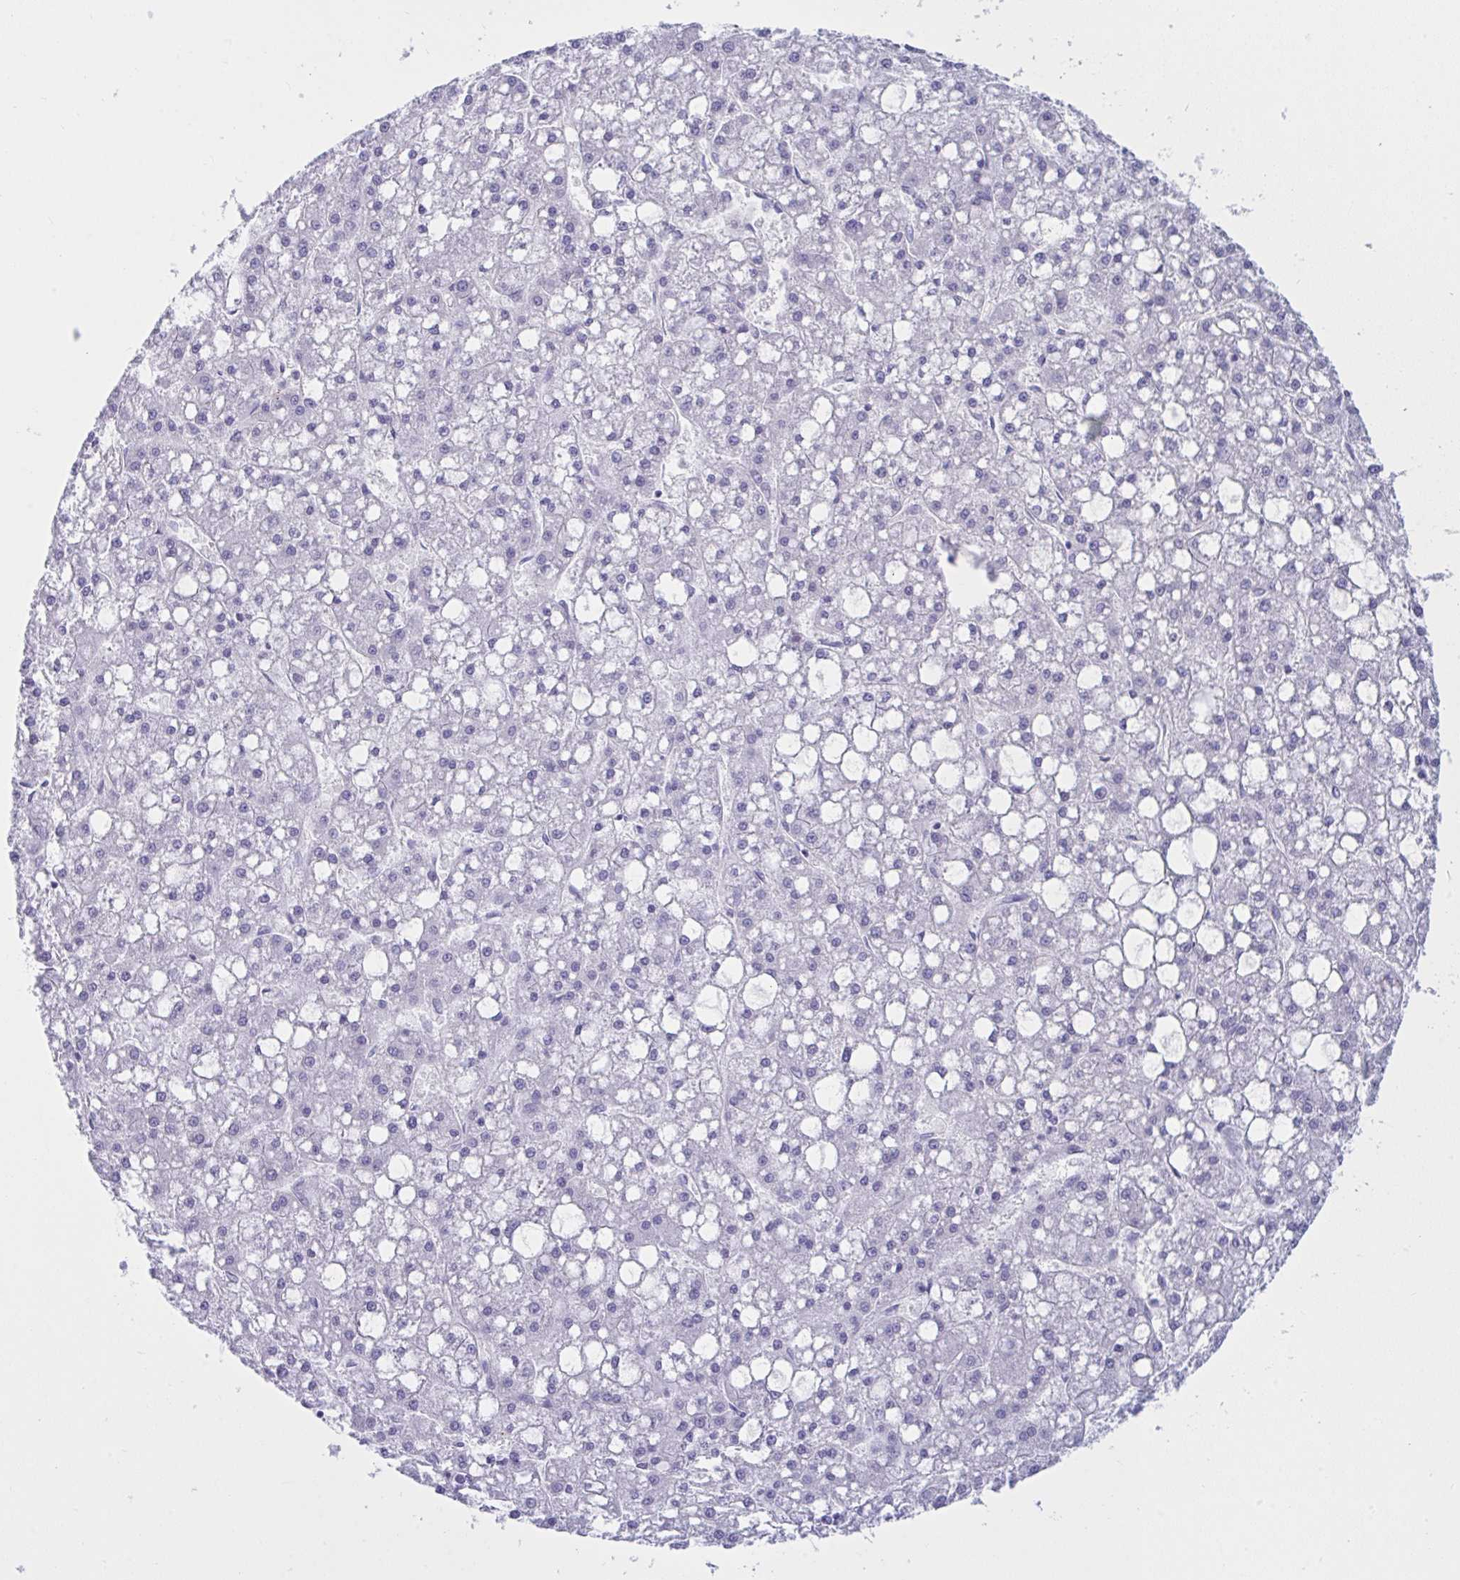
{"staining": {"intensity": "negative", "quantity": "none", "location": "none"}, "tissue": "liver cancer", "cell_type": "Tumor cells", "image_type": "cancer", "snomed": [{"axis": "morphology", "description": "Carcinoma, Hepatocellular, NOS"}, {"axis": "topography", "description": "Liver"}], "caption": "An IHC micrograph of liver cancer (hepatocellular carcinoma) is shown. There is no staining in tumor cells of liver cancer (hepatocellular carcinoma). (IHC, brightfield microscopy, high magnification).", "gene": "IKZF2", "patient": {"sex": "male", "age": 67}}